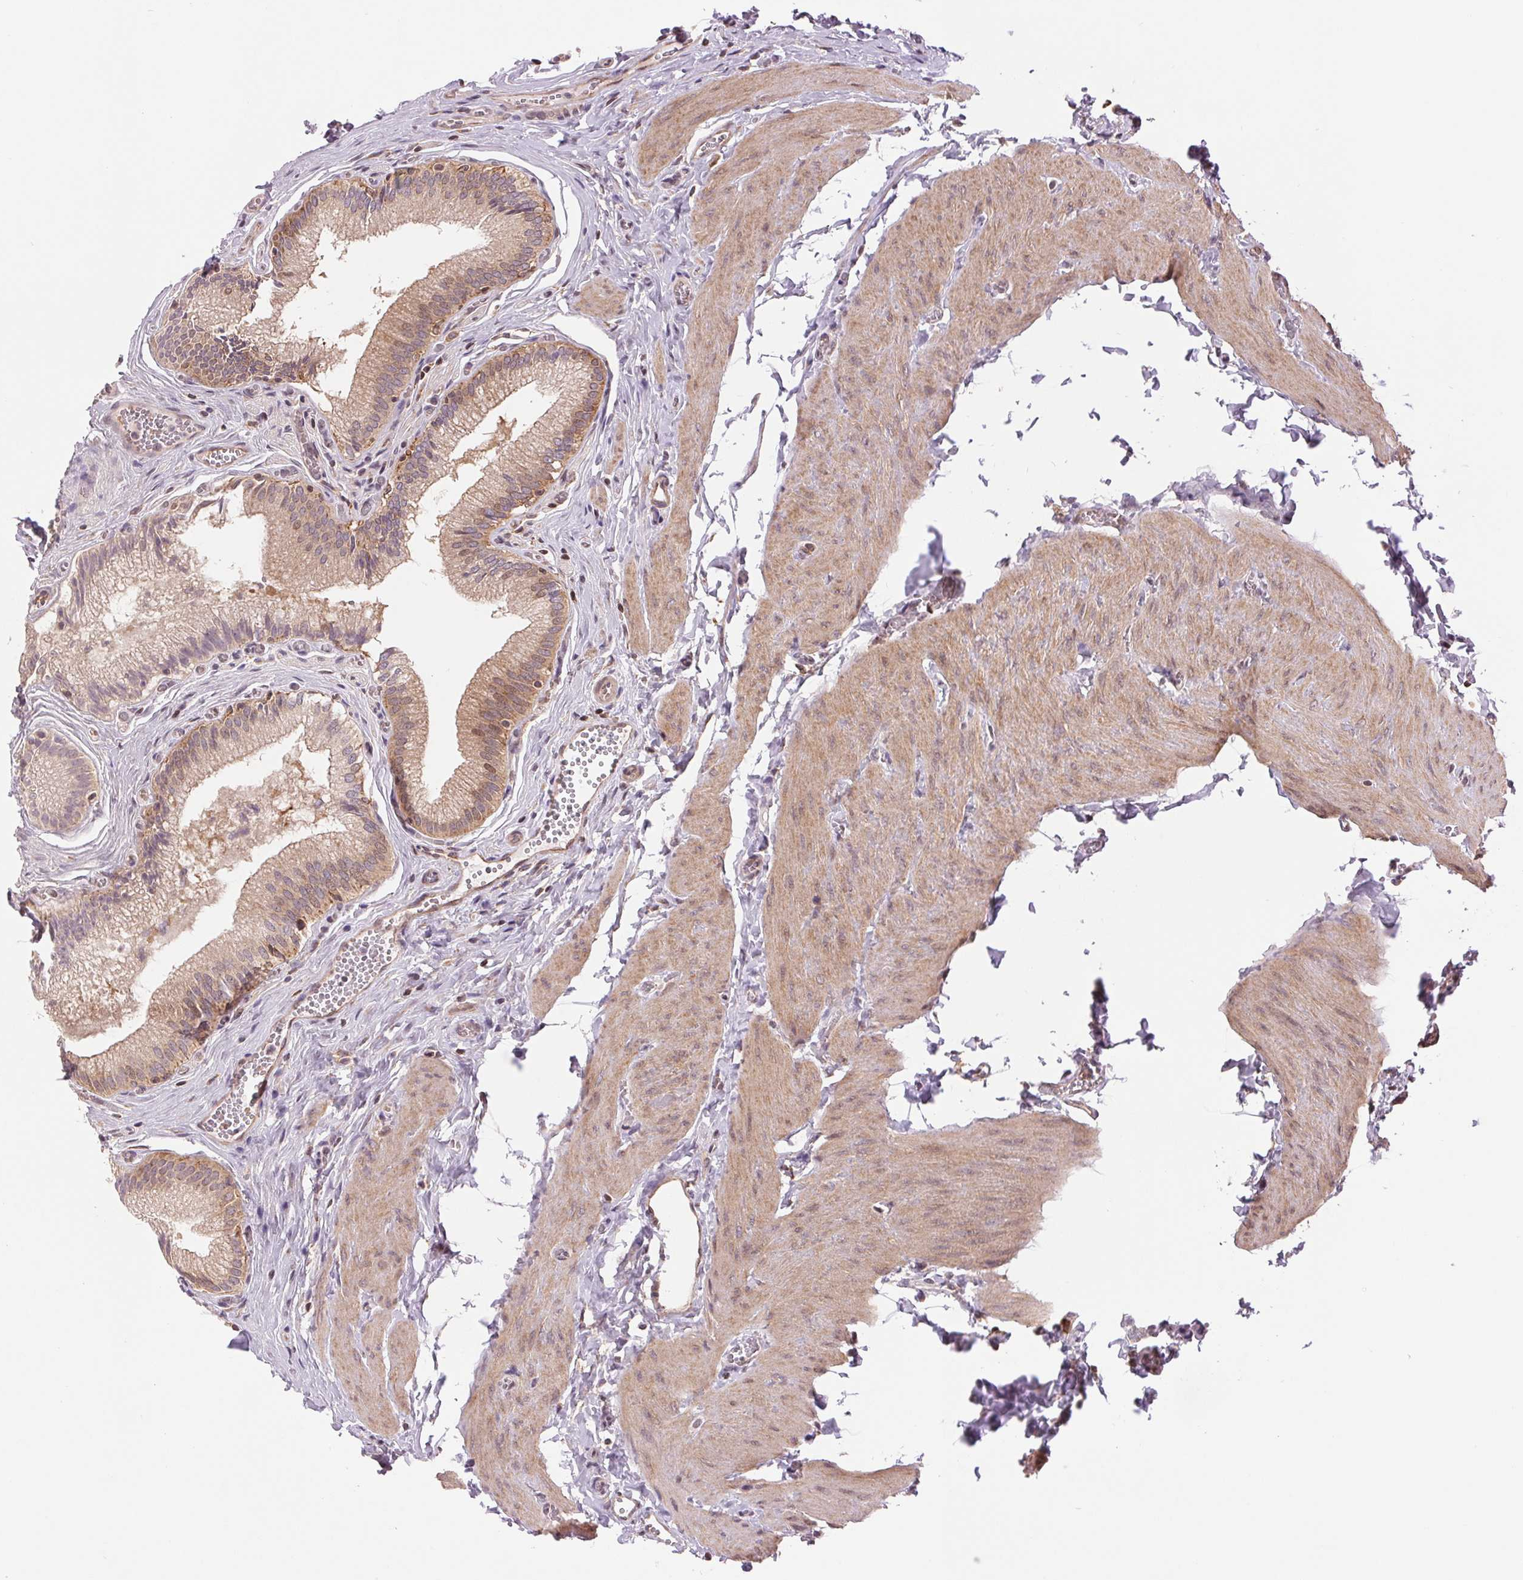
{"staining": {"intensity": "moderate", "quantity": ">75%", "location": "cytoplasmic/membranous,nuclear"}, "tissue": "gallbladder", "cell_type": "Glandular cells", "image_type": "normal", "snomed": [{"axis": "morphology", "description": "Normal tissue, NOS"}, {"axis": "topography", "description": "Gallbladder"}, {"axis": "topography", "description": "Peripheral nerve tissue"}], "caption": "Approximately >75% of glandular cells in unremarkable gallbladder exhibit moderate cytoplasmic/membranous,nuclear protein staining as visualized by brown immunohistochemical staining.", "gene": "BTF3L4", "patient": {"sex": "male", "age": 17}}